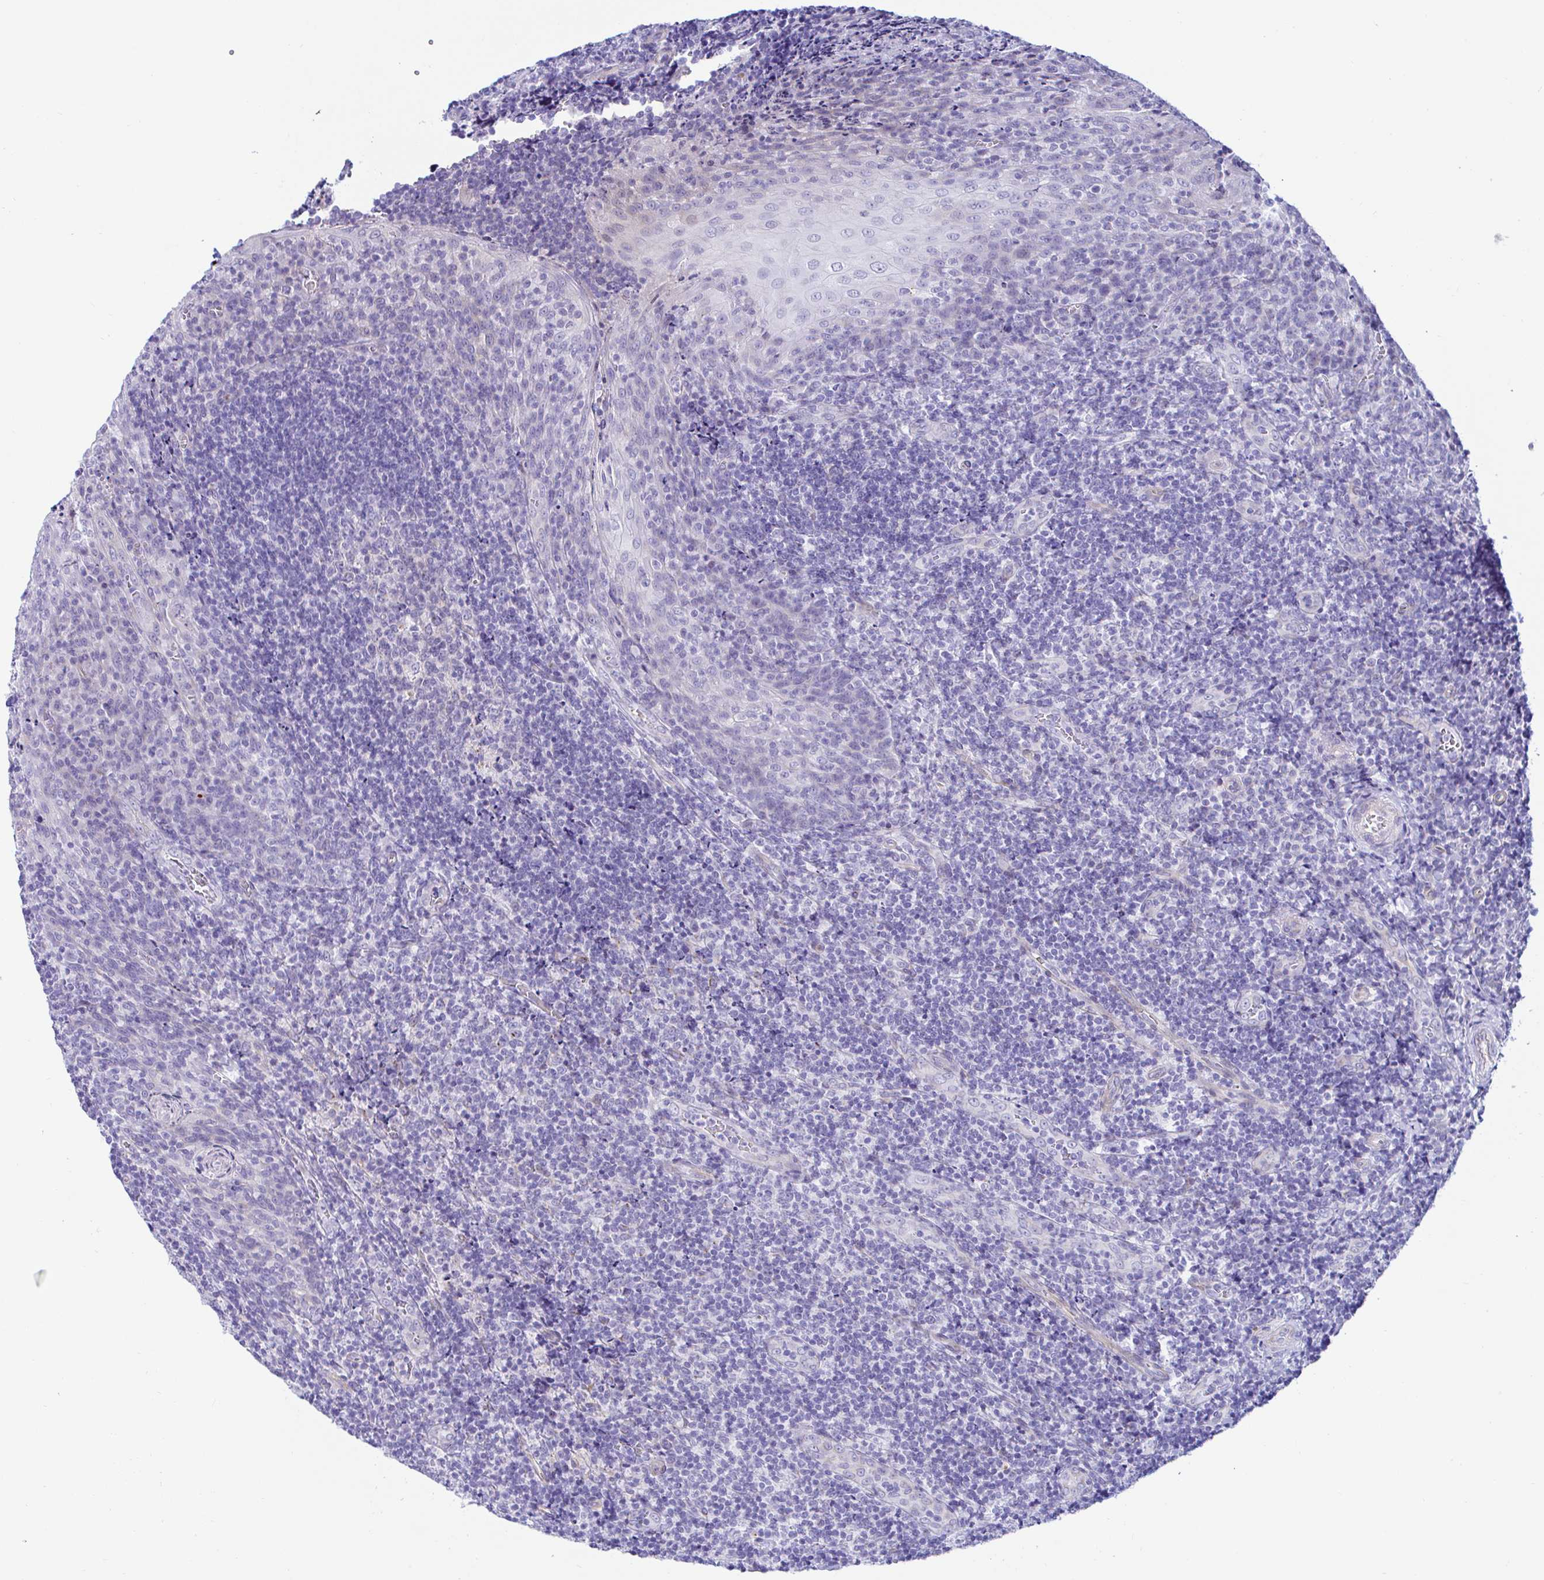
{"staining": {"intensity": "negative", "quantity": "none", "location": "none"}, "tissue": "tonsil", "cell_type": "Germinal center cells", "image_type": "normal", "snomed": [{"axis": "morphology", "description": "Normal tissue, NOS"}, {"axis": "topography", "description": "Tonsil"}], "caption": "This is a micrograph of IHC staining of unremarkable tonsil, which shows no expression in germinal center cells. (Stains: DAB IHC with hematoxylin counter stain, Microscopy: brightfield microscopy at high magnification).", "gene": "PINLYP", "patient": {"sex": "male", "age": 17}}